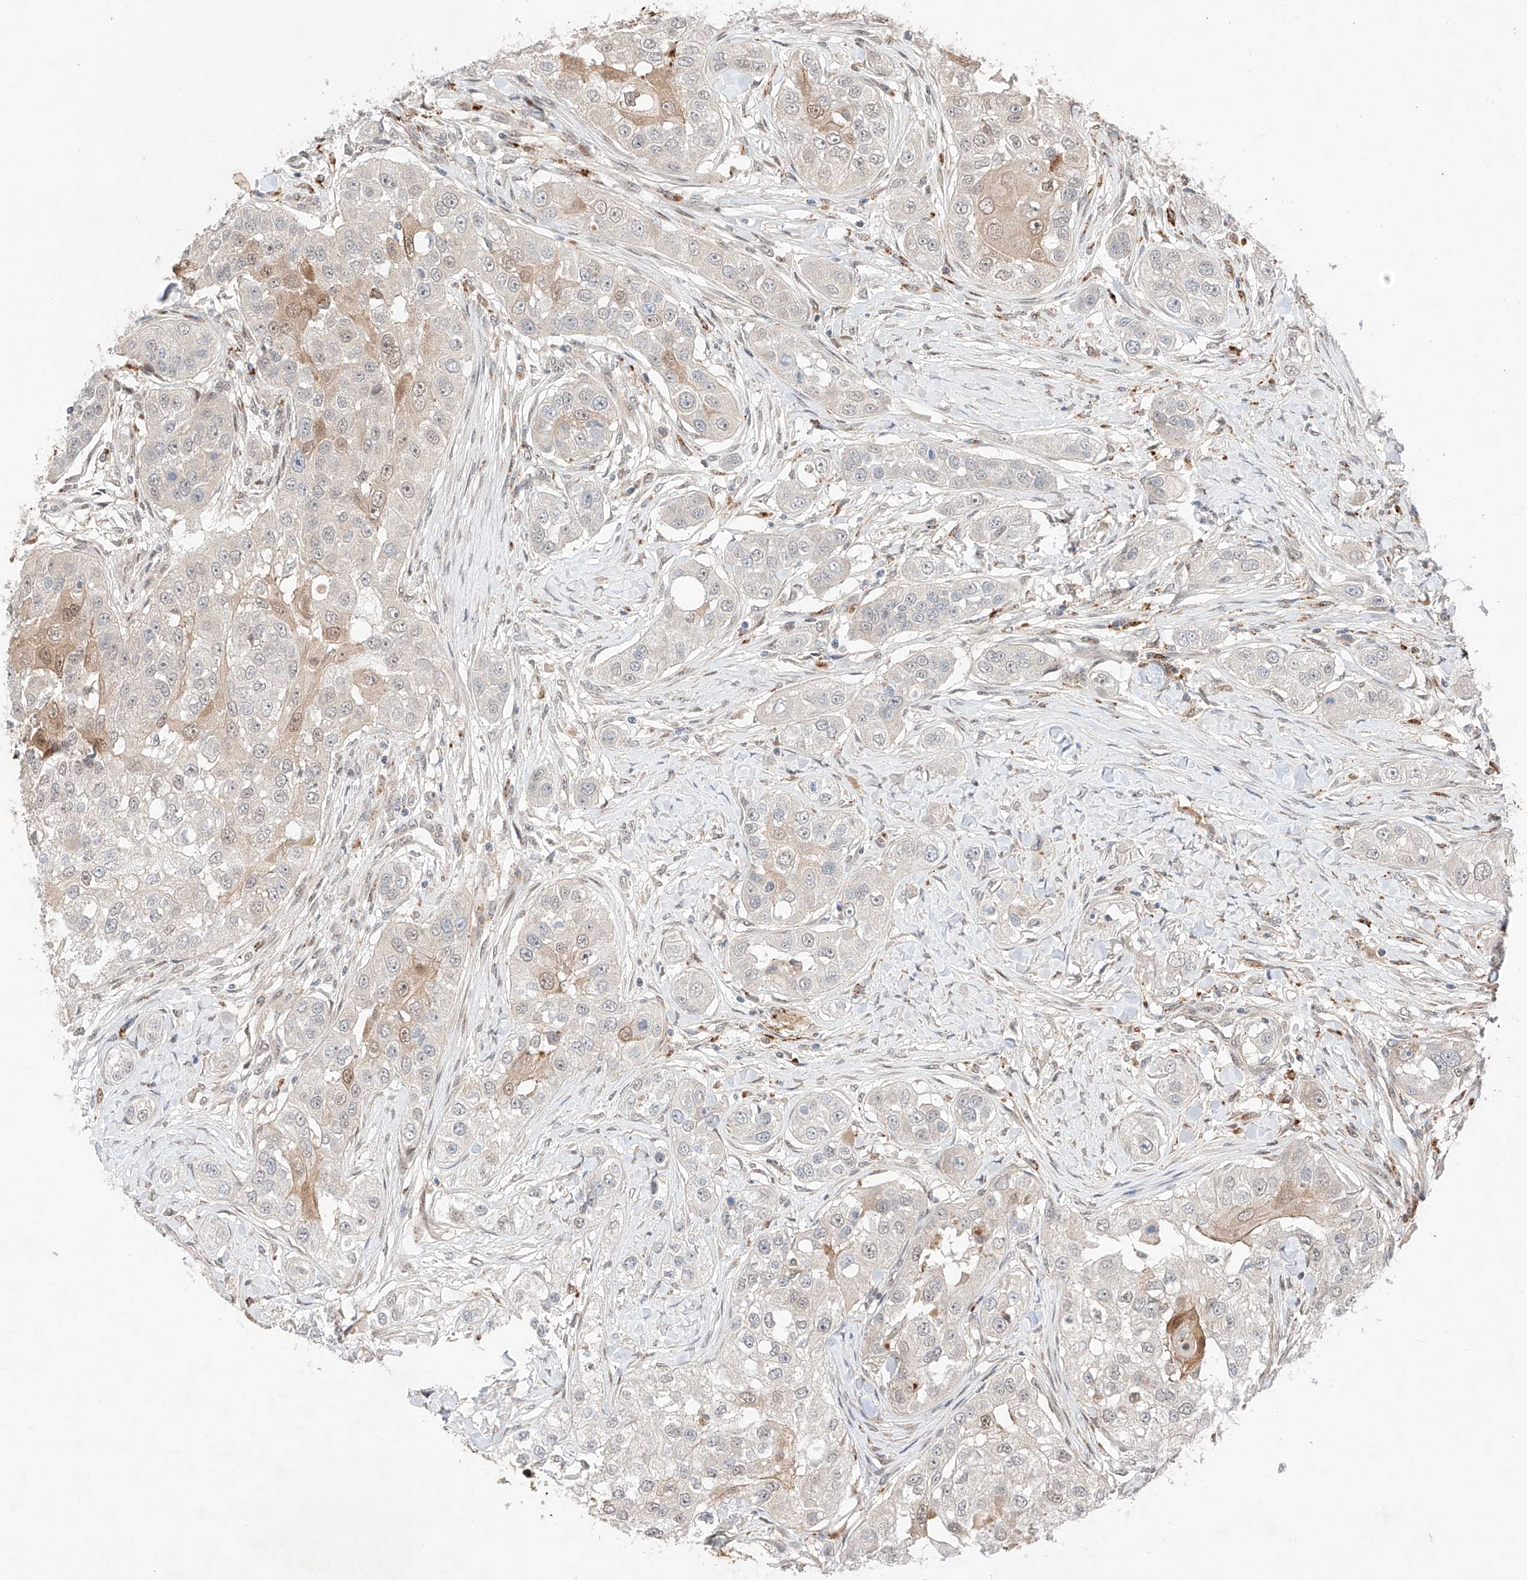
{"staining": {"intensity": "moderate", "quantity": "<25%", "location": "cytoplasmic/membranous,nuclear"}, "tissue": "head and neck cancer", "cell_type": "Tumor cells", "image_type": "cancer", "snomed": [{"axis": "morphology", "description": "Normal tissue, NOS"}, {"axis": "morphology", "description": "Squamous cell carcinoma, NOS"}, {"axis": "topography", "description": "Skeletal muscle"}, {"axis": "topography", "description": "Head-Neck"}], "caption": "Protein expression analysis of human squamous cell carcinoma (head and neck) reveals moderate cytoplasmic/membranous and nuclear expression in about <25% of tumor cells. Using DAB (3,3'-diaminobenzidine) (brown) and hematoxylin (blue) stains, captured at high magnification using brightfield microscopy.", "gene": "GCNT1", "patient": {"sex": "male", "age": 51}}